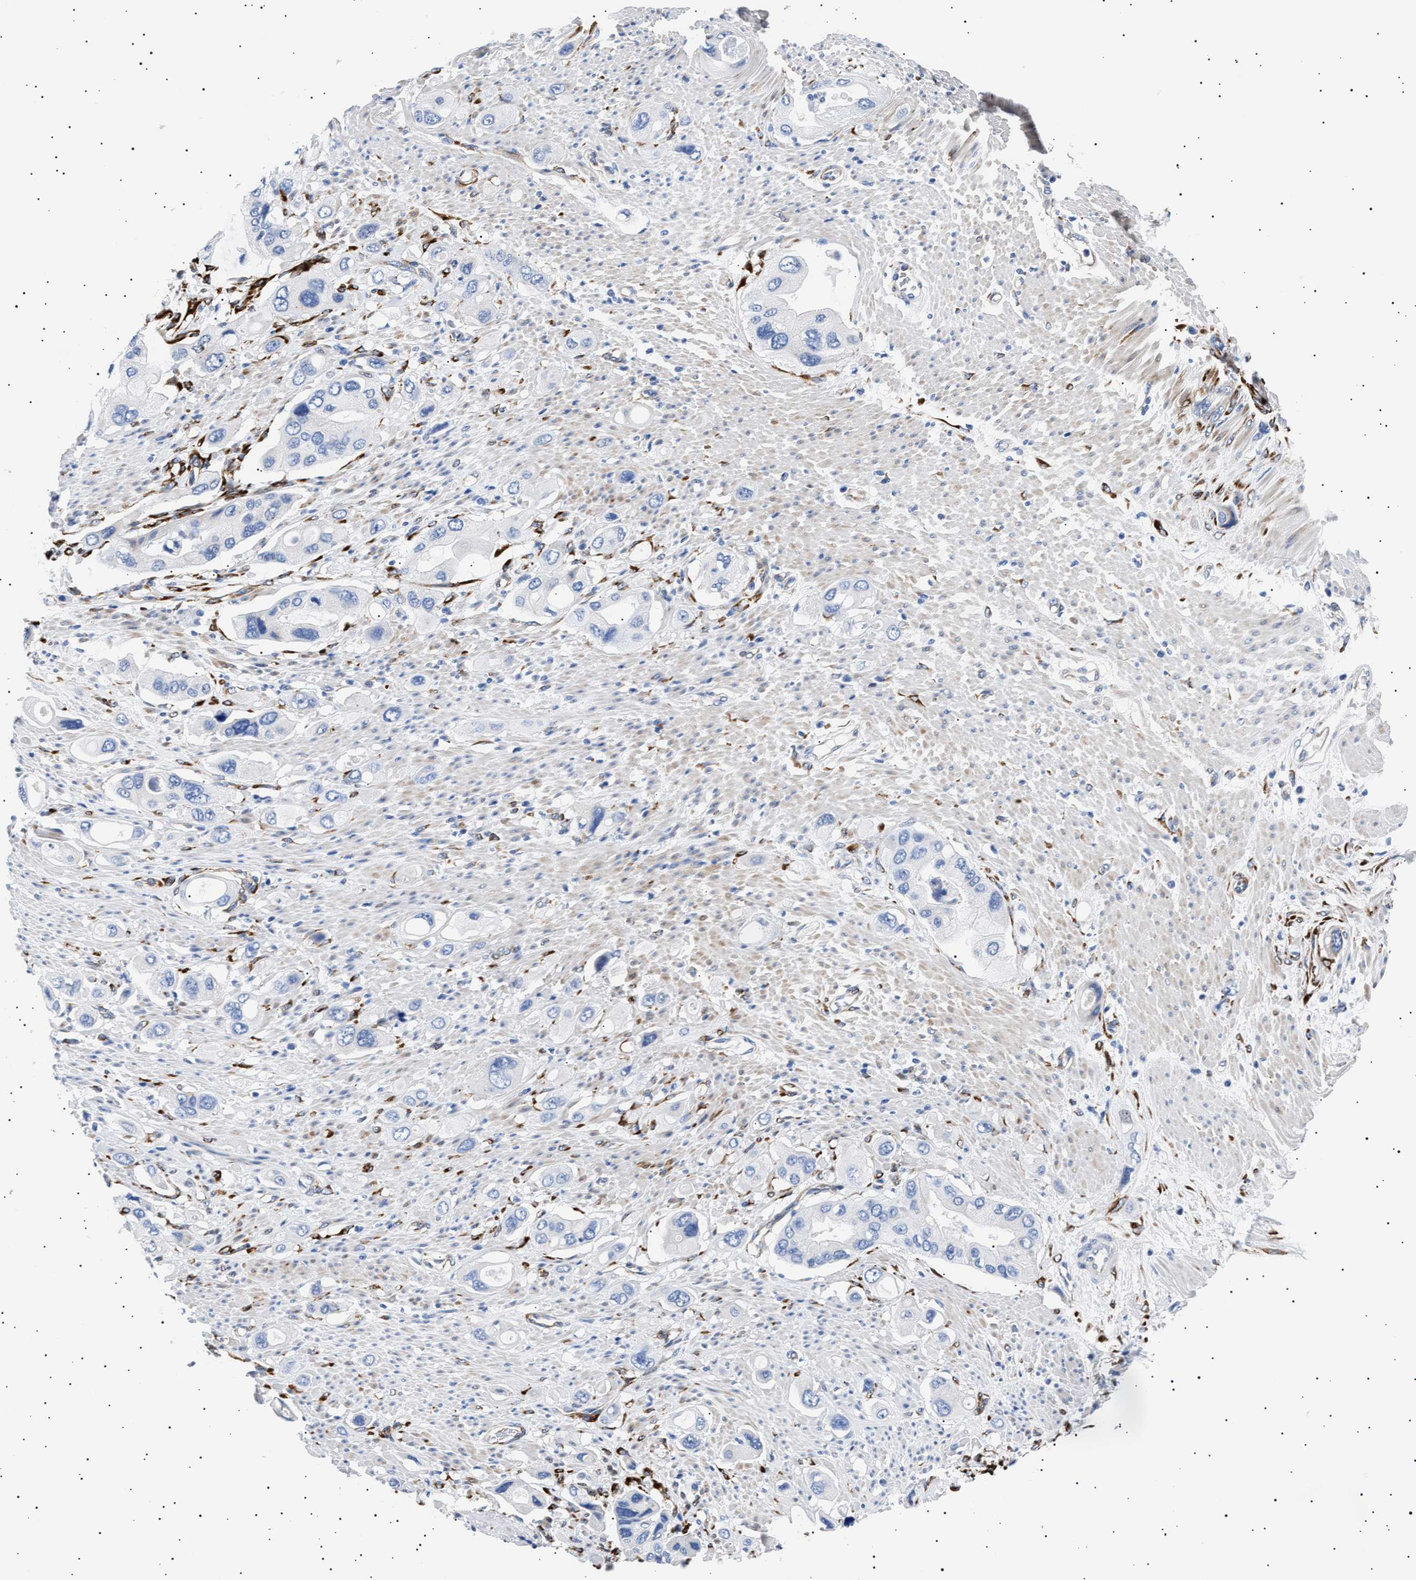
{"staining": {"intensity": "negative", "quantity": "none", "location": "none"}, "tissue": "pancreatic cancer", "cell_type": "Tumor cells", "image_type": "cancer", "snomed": [{"axis": "morphology", "description": "Adenocarcinoma, NOS"}, {"axis": "topography", "description": "Pancreas"}], "caption": "Tumor cells are negative for brown protein staining in pancreatic adenocarcinoma.", "gene": "HEMGN", "patient": {"sex": "female", "age": 56}}